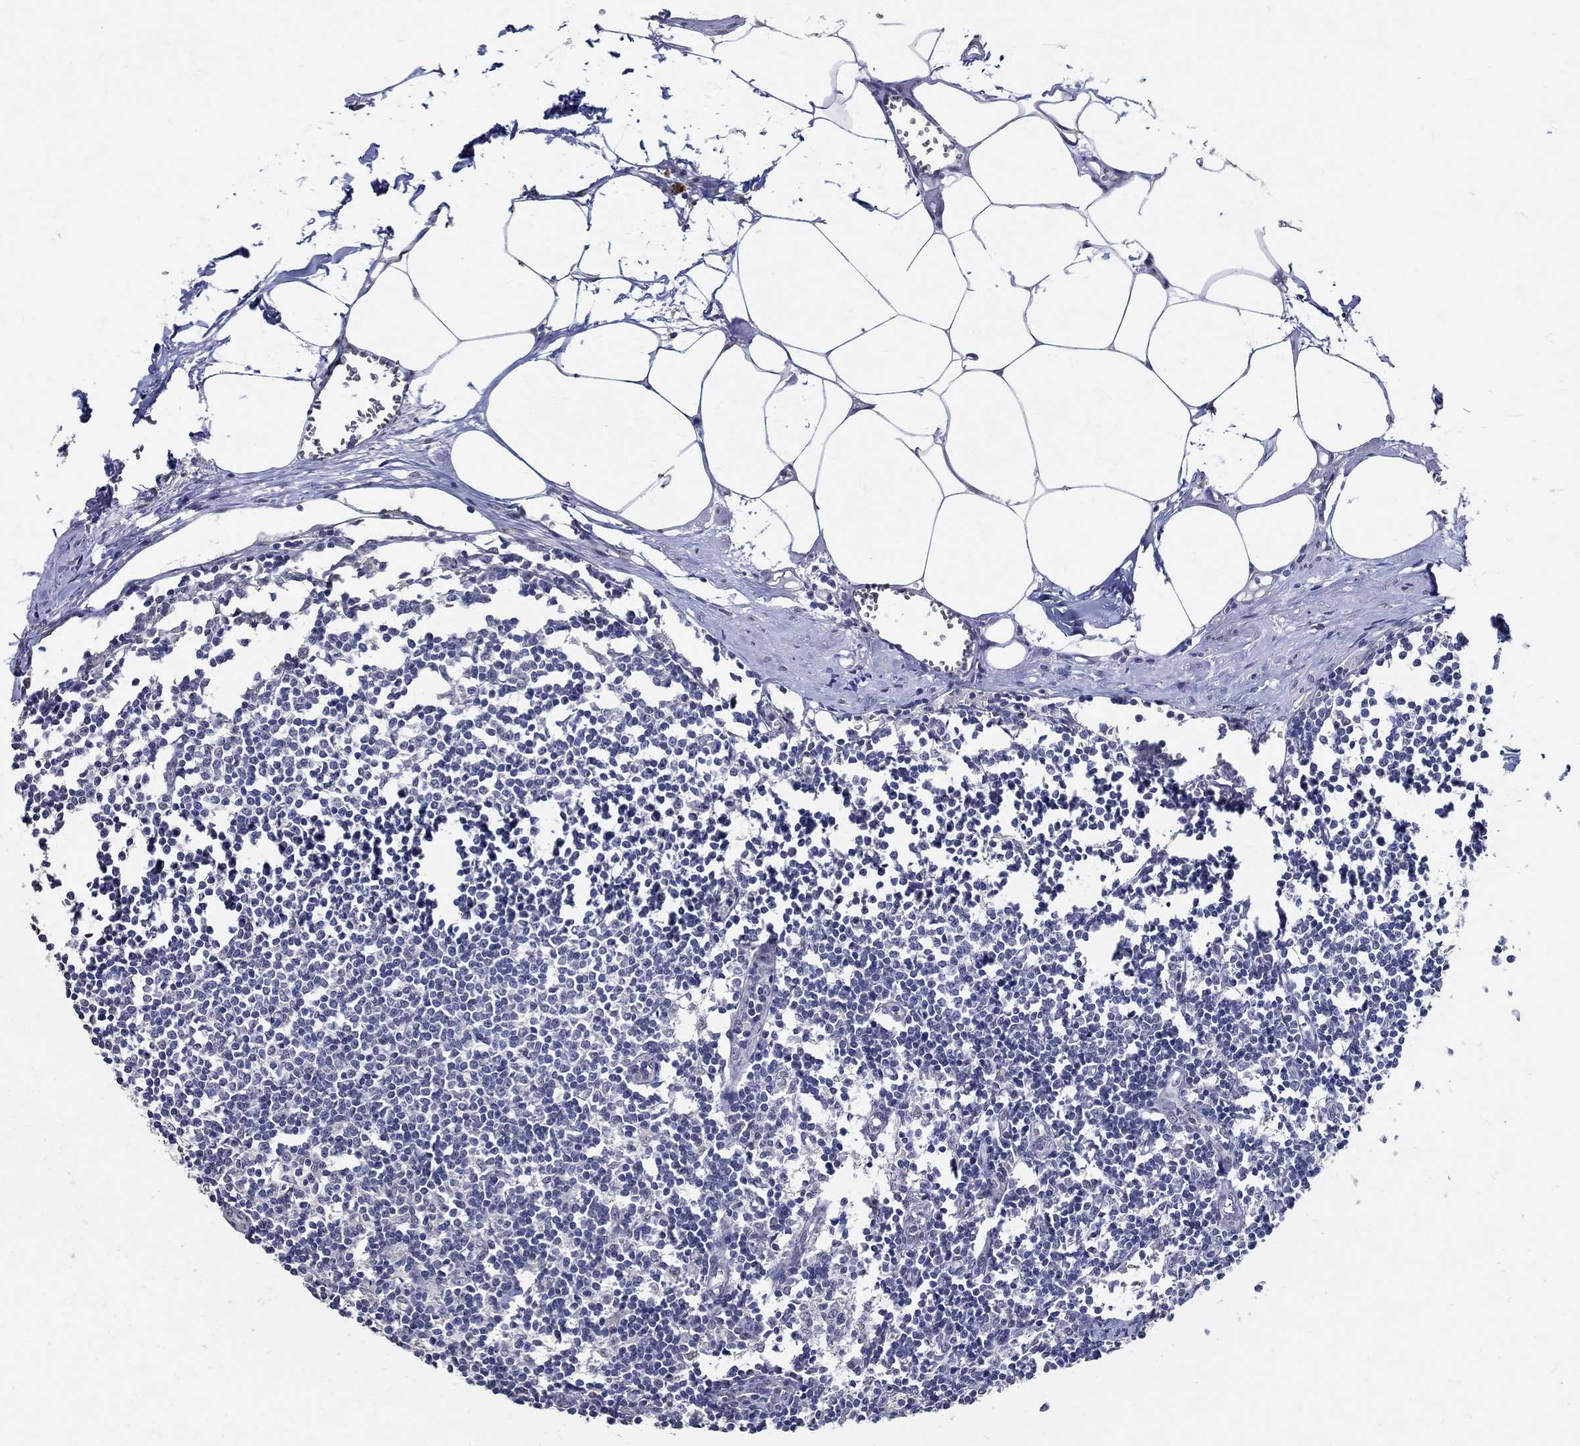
{"staining": {"intensity": "negative", "quantity": "none", "location": "none"}, "tissue": "lymph node", "cell_type": "Germinal center cells", "image_type": "normal", "snomed": [{"axis": "morphology", "description": "Normal tissue, NOS"}, {"axis": "topography", "description": "Lymph node"}], "caption": "Unremarkable lymph node was stained to show a protein in brown. There is no significant positivity in germinal center cells.", "gene": "KCNN3", "patient": {"sex": "male", "age": 59}}